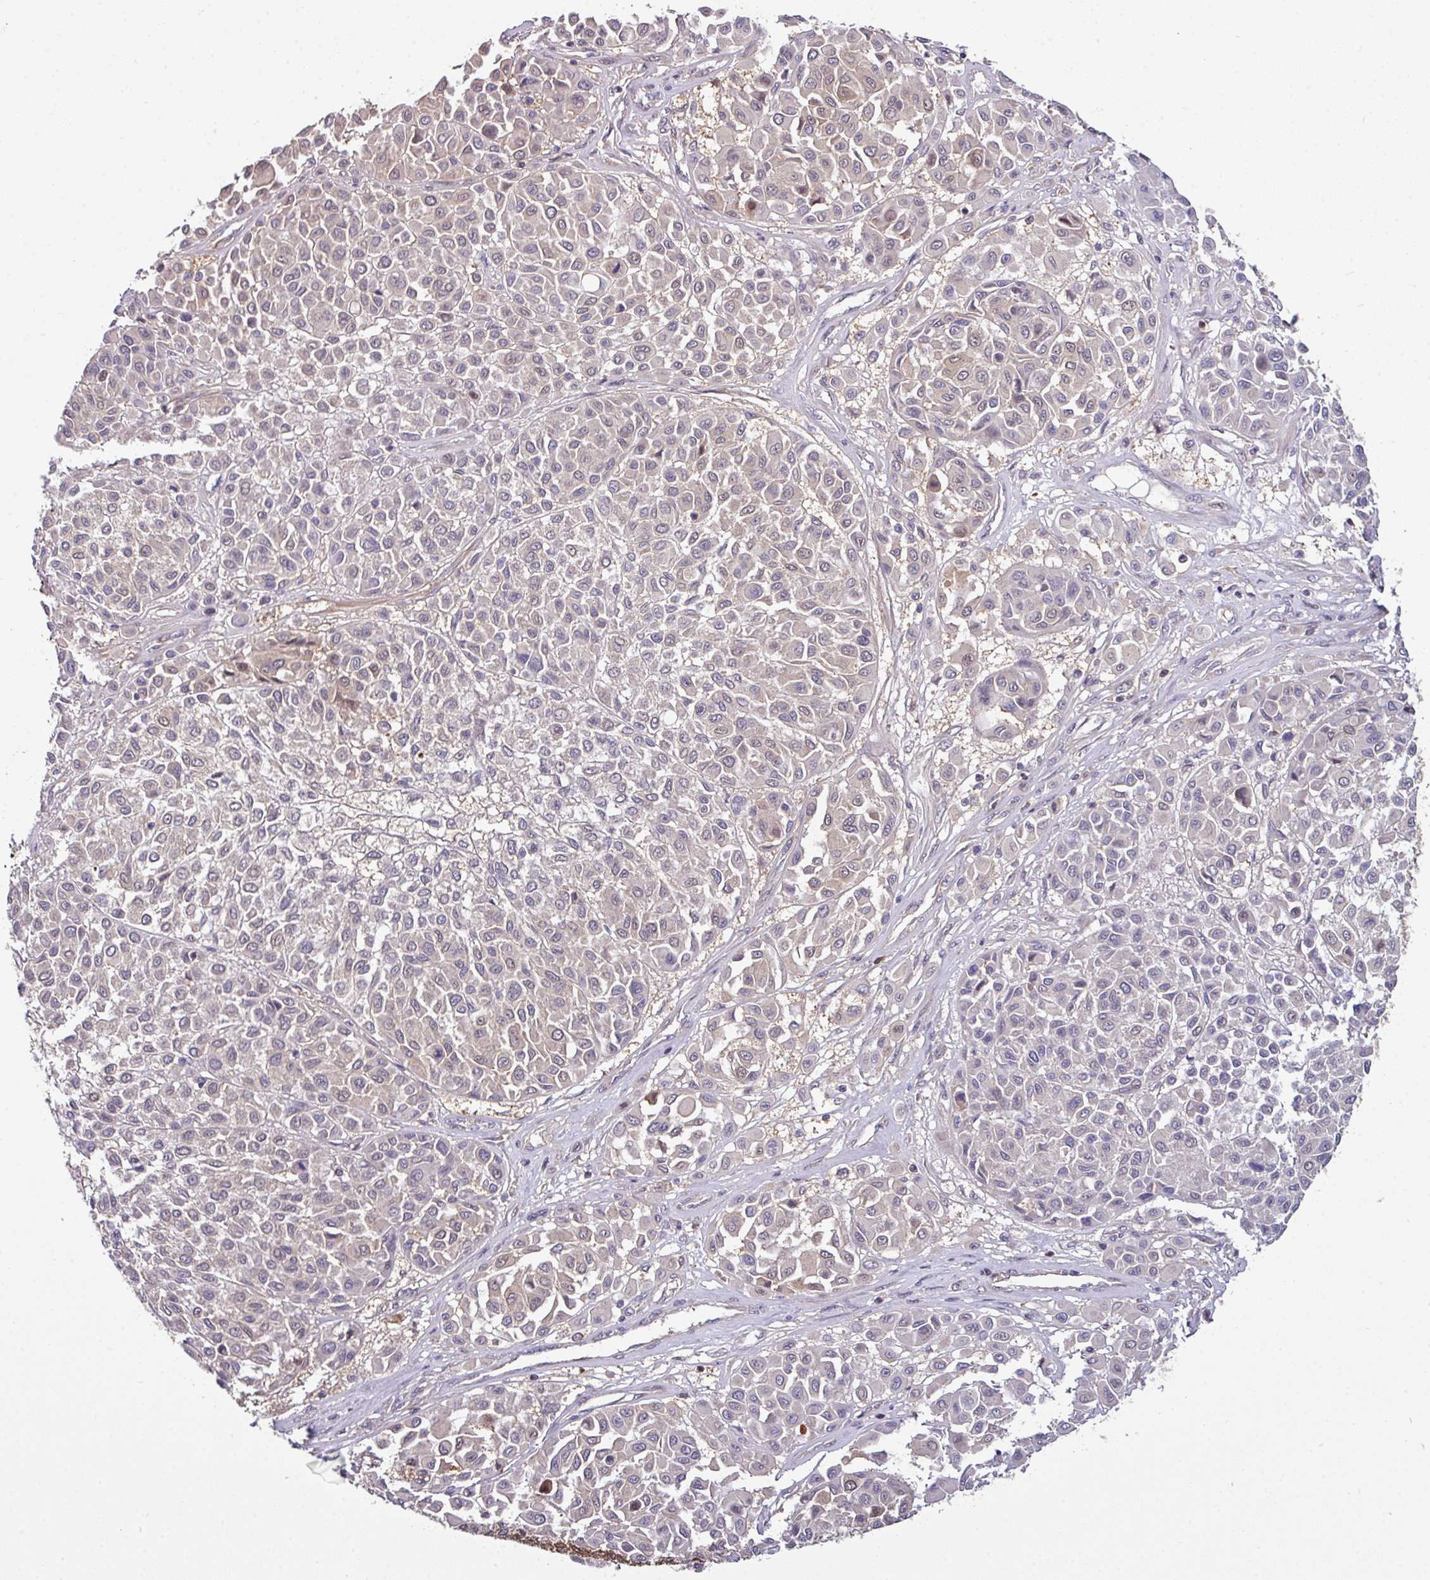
{"staining": {"intensity": "negative", "quantity": "none", "location": "none"}, "tissue": "melanoma", "cell_type": "Tumor cells", "image_type": "cancer", "snomed": [{"axis": "morphology", "description": "Malignant melanoma, Metastatic site"}, {"axis": "topography", "description": "Soft tissue"}], "caption": "Protein analysis of malignant melanoma (metastatic site) displays no significant expression in tumor cells. (DAB immunohistochemistry (IHC), high magnification).", "gene": "SLAMF6", "patient": {"sex": "male", "age": 41}}